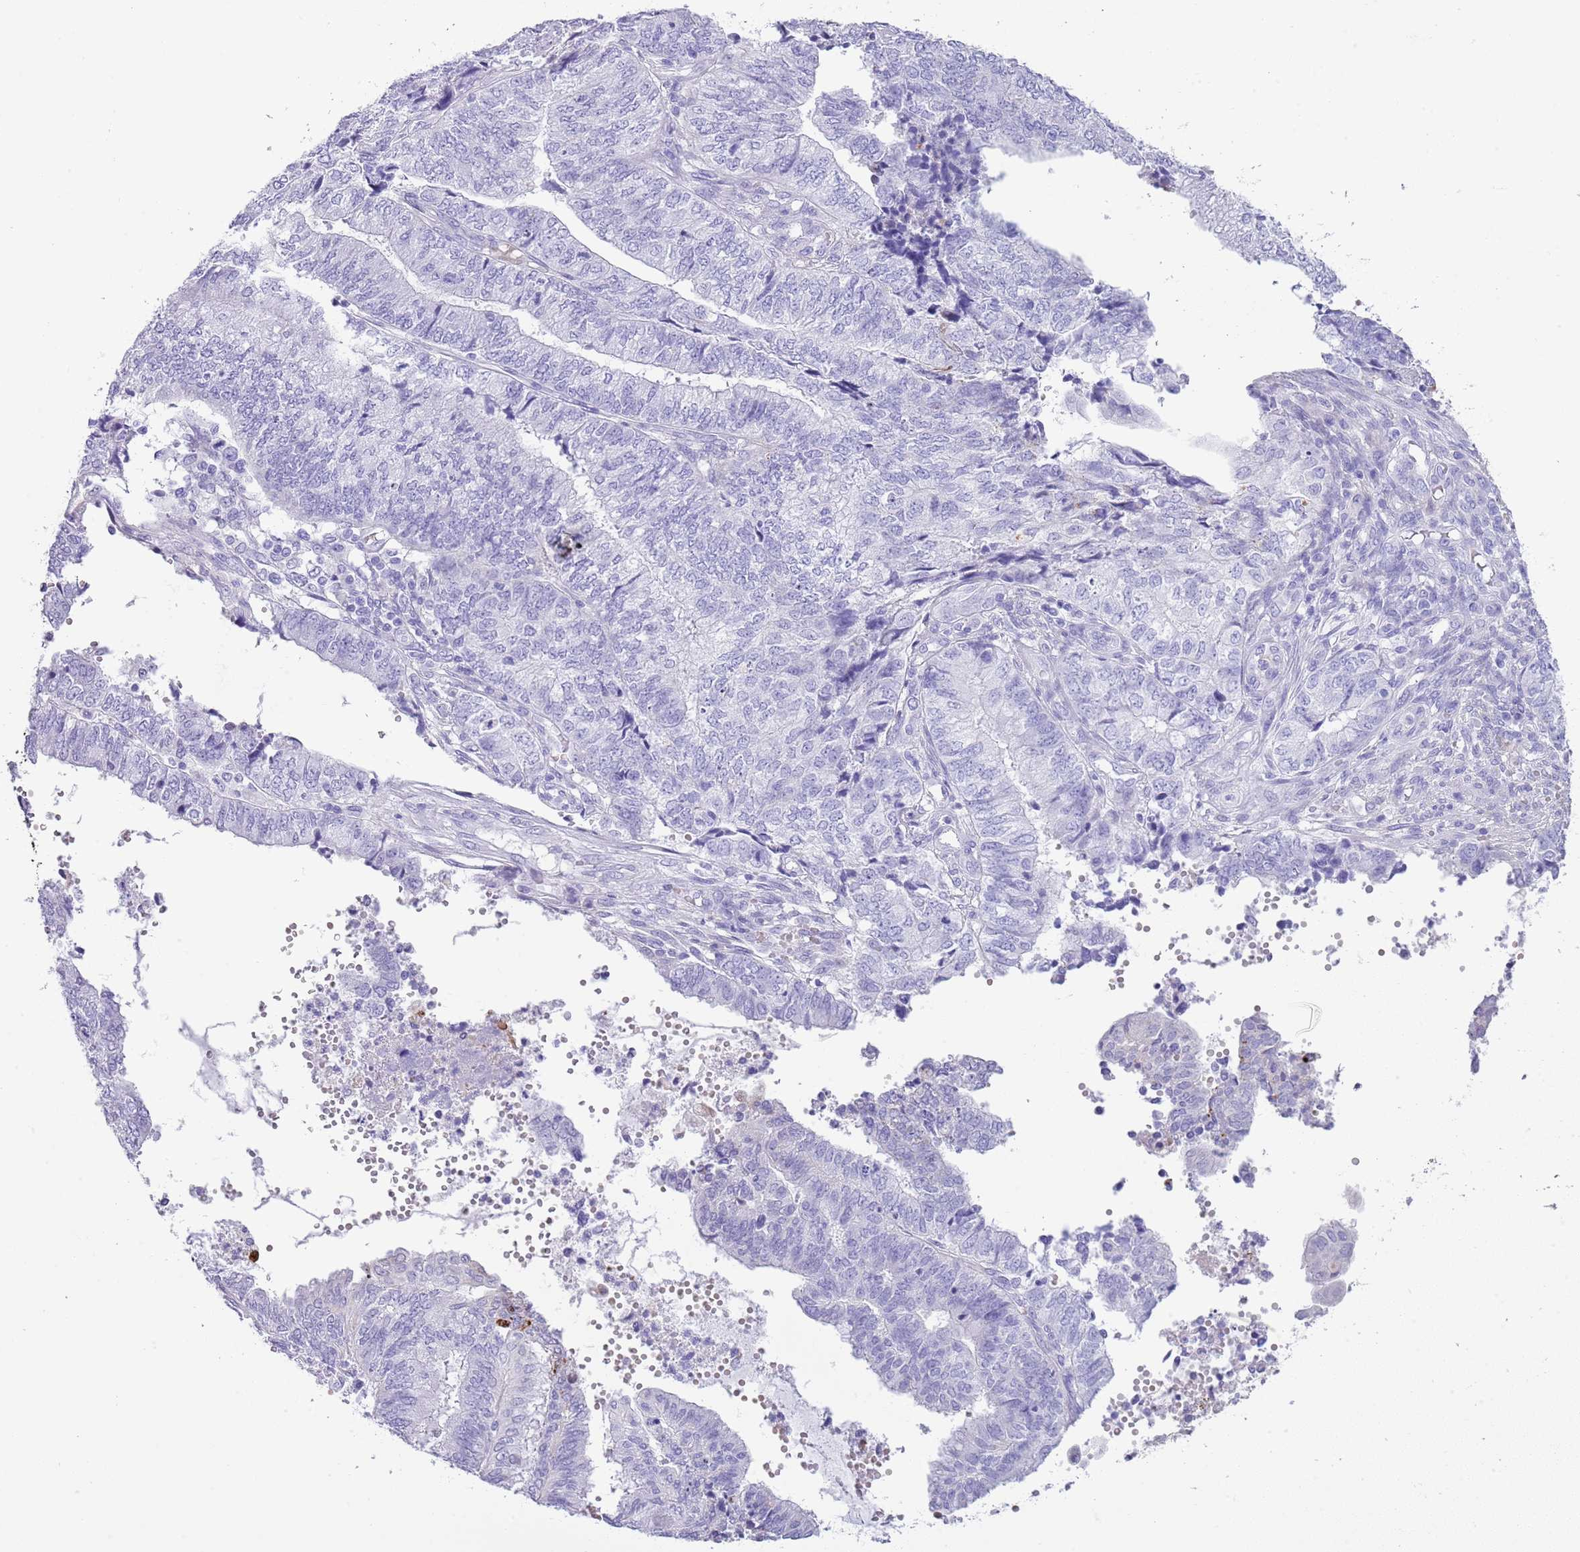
{"staining": {"intensity": "negative", "quantity": "none", "location": "none"}, "tissue": "endometrial cancer", "cell_type": "Tumor cells", "image_type": "cancer", "snomed": [{"axis": "morphology", "description": "Adenocarcinoma, NOS"}, {"axis": "topography", "description": "Uterus"}, {"axis": "topography", "description": "Endometrium"}], "caption": "Image shows no protein positivity in tumor cells of endometrial adenocarcinoma tissue.", "gene": "ABHD17C", "patient": {"sex": "female", "age": 70}}